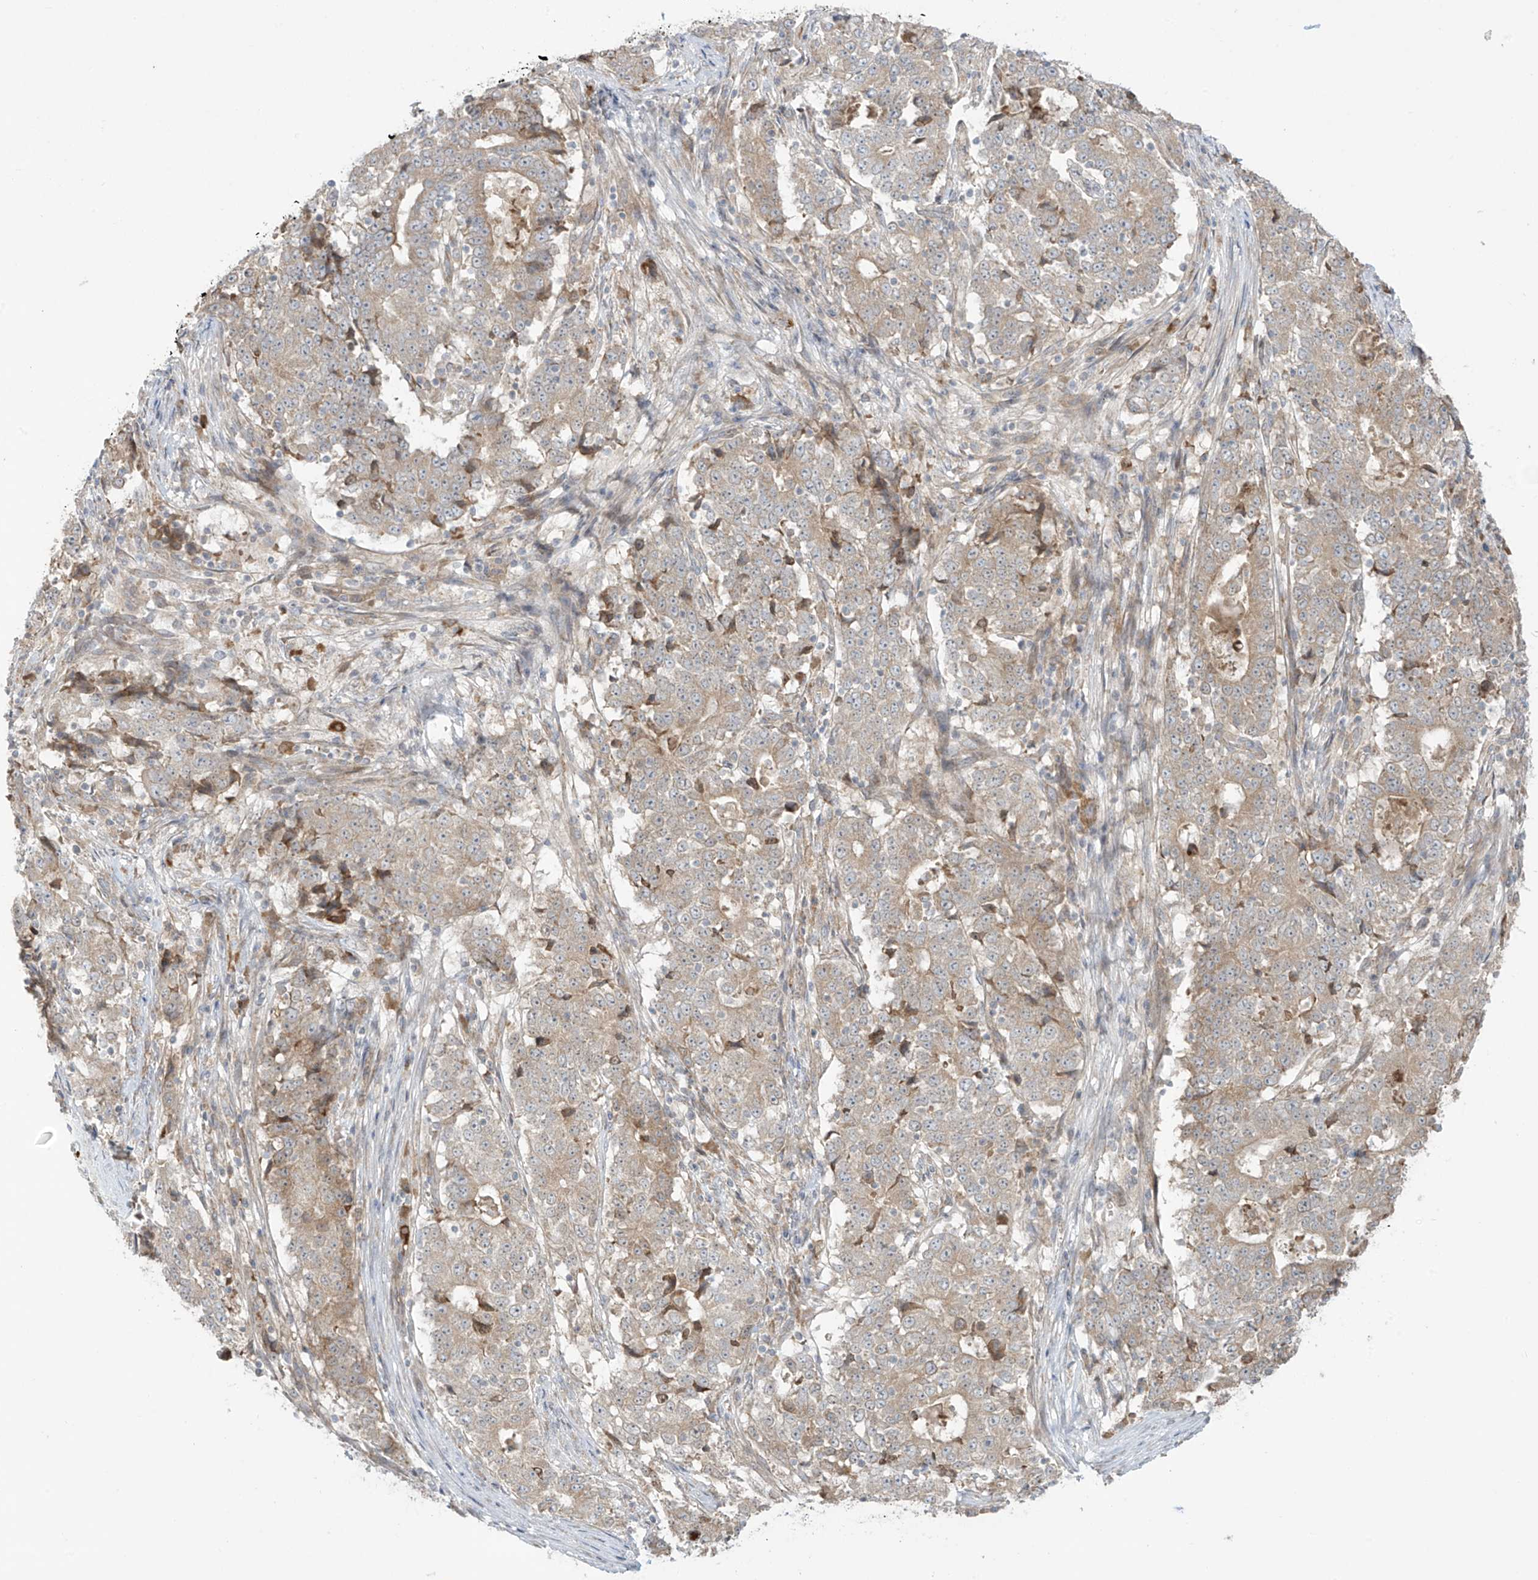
{"staining": {"intensity": "weak", "quantity": "25%-75%", "location": "cytoplasmic/membranous"}, "tissue": "stomach cancer", "cell_type": "Tumor cells", "image_type": "cancer", "snomed": [{"axis": "morphology", "description": "Adenocarcinoma, NOS"}, {"axis": "topography", "description": "Stomach"}], "caption": "Stomach cancer (adenocarcinoma) stained with immunohistochemistry displays weak cytoplasmic/membranous staining in about 25%-75% of tumor cells. (DAB IHC, brown staining for protein, blue staining for nuclei).", "gene": "PPAT", "patient": {"sex": "male", "age": 59}}